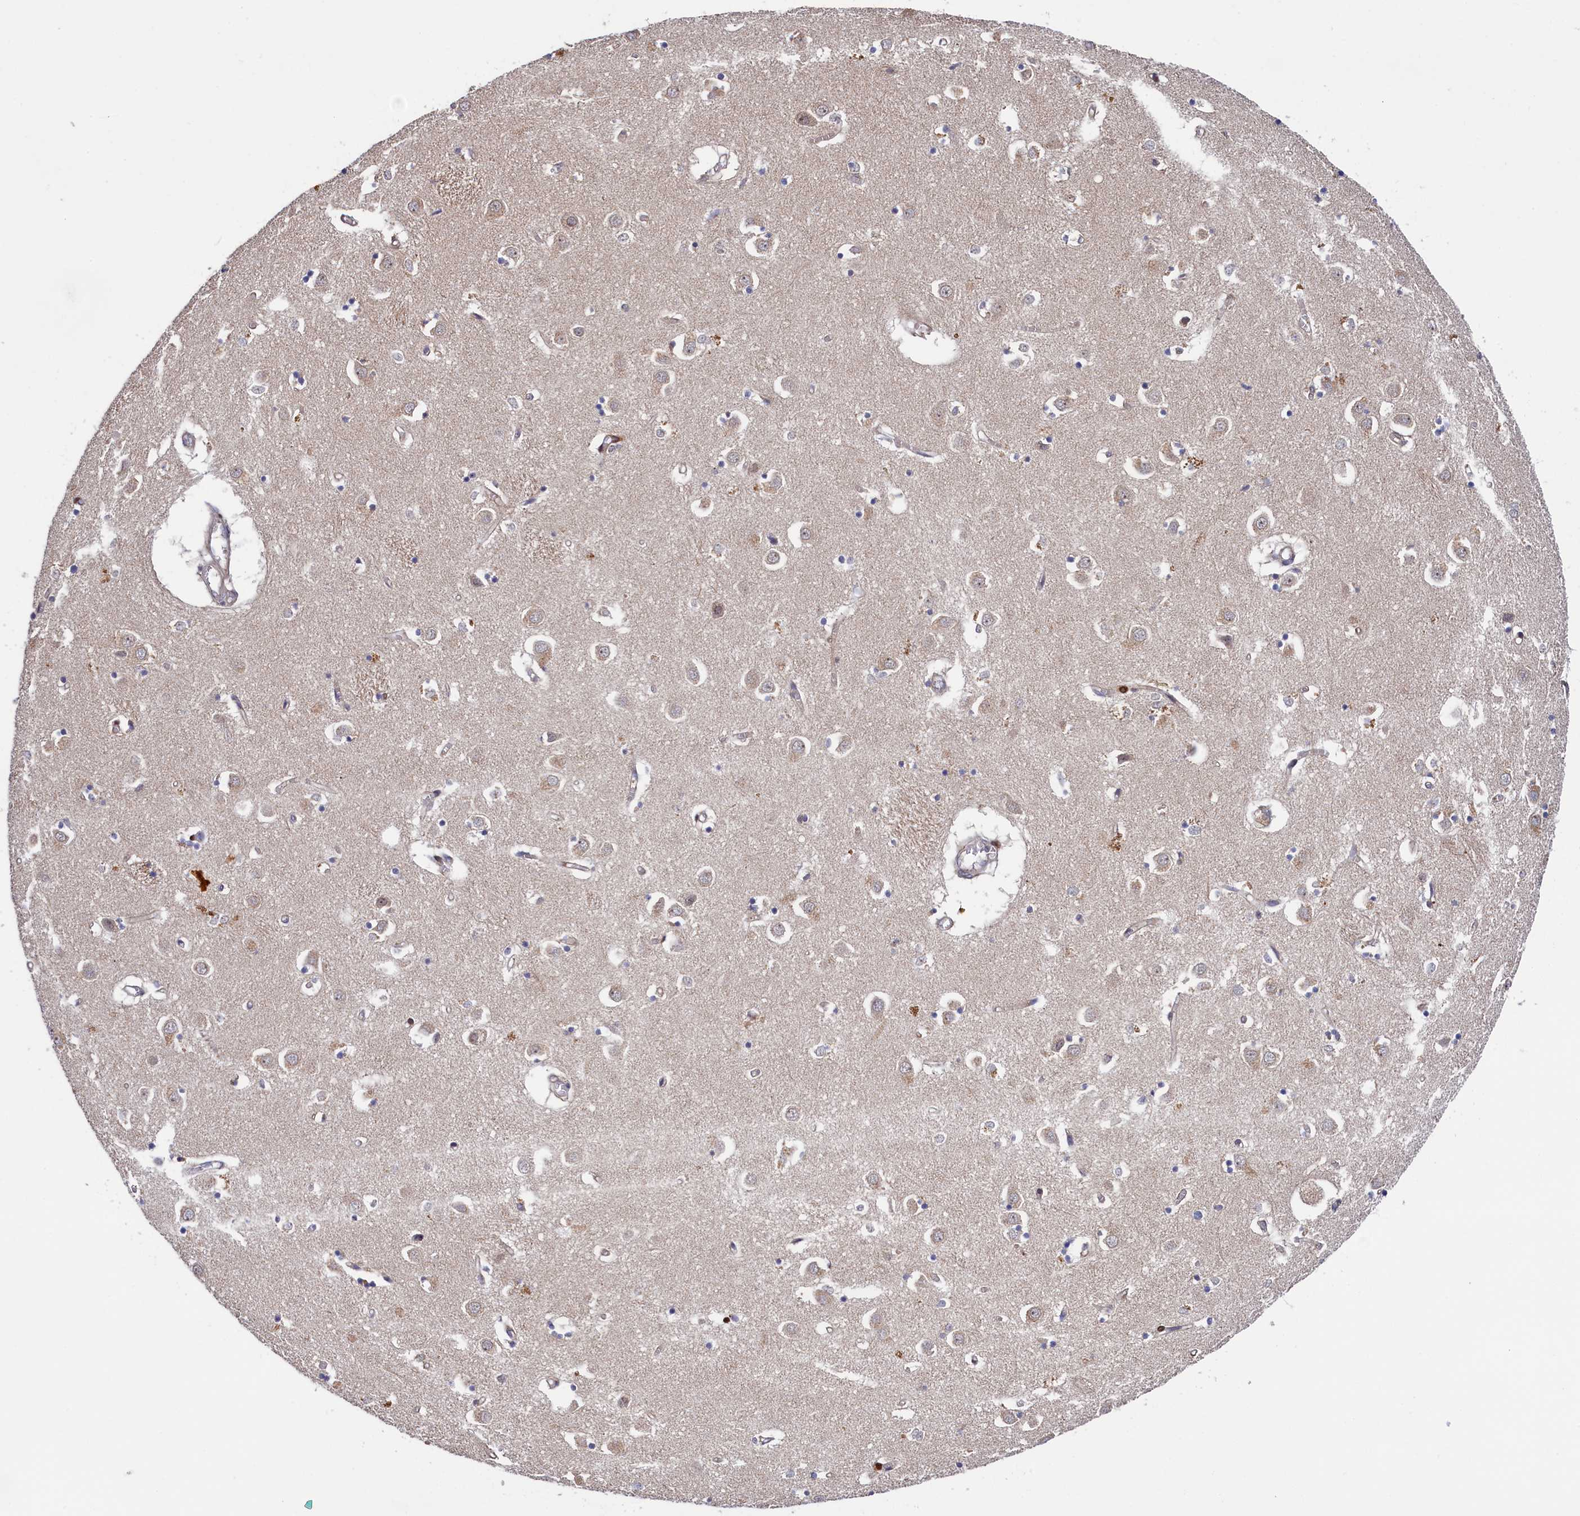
{"staining": {"intensity": "moderate", "quantity": "<25%", "location": "cytoplasmic/membranous,nuclear"}, "tissue": "caudate", "cell_type": "Glial cells", "image_type": "normal", "snomed": [{"axis": "morphology", "description": "Normal tissue, NOS"}, {"axis": "topography", "description": "Lateral ventricle wall"}], "caption": "Caudate stained for a protein (brown) shows moderate cytoplasmic/membranous,nuclear positive expression in approximately <25% of glial cells.", "gene": "PIK3C3", "patient": {"sex": "male", "age": 70}}